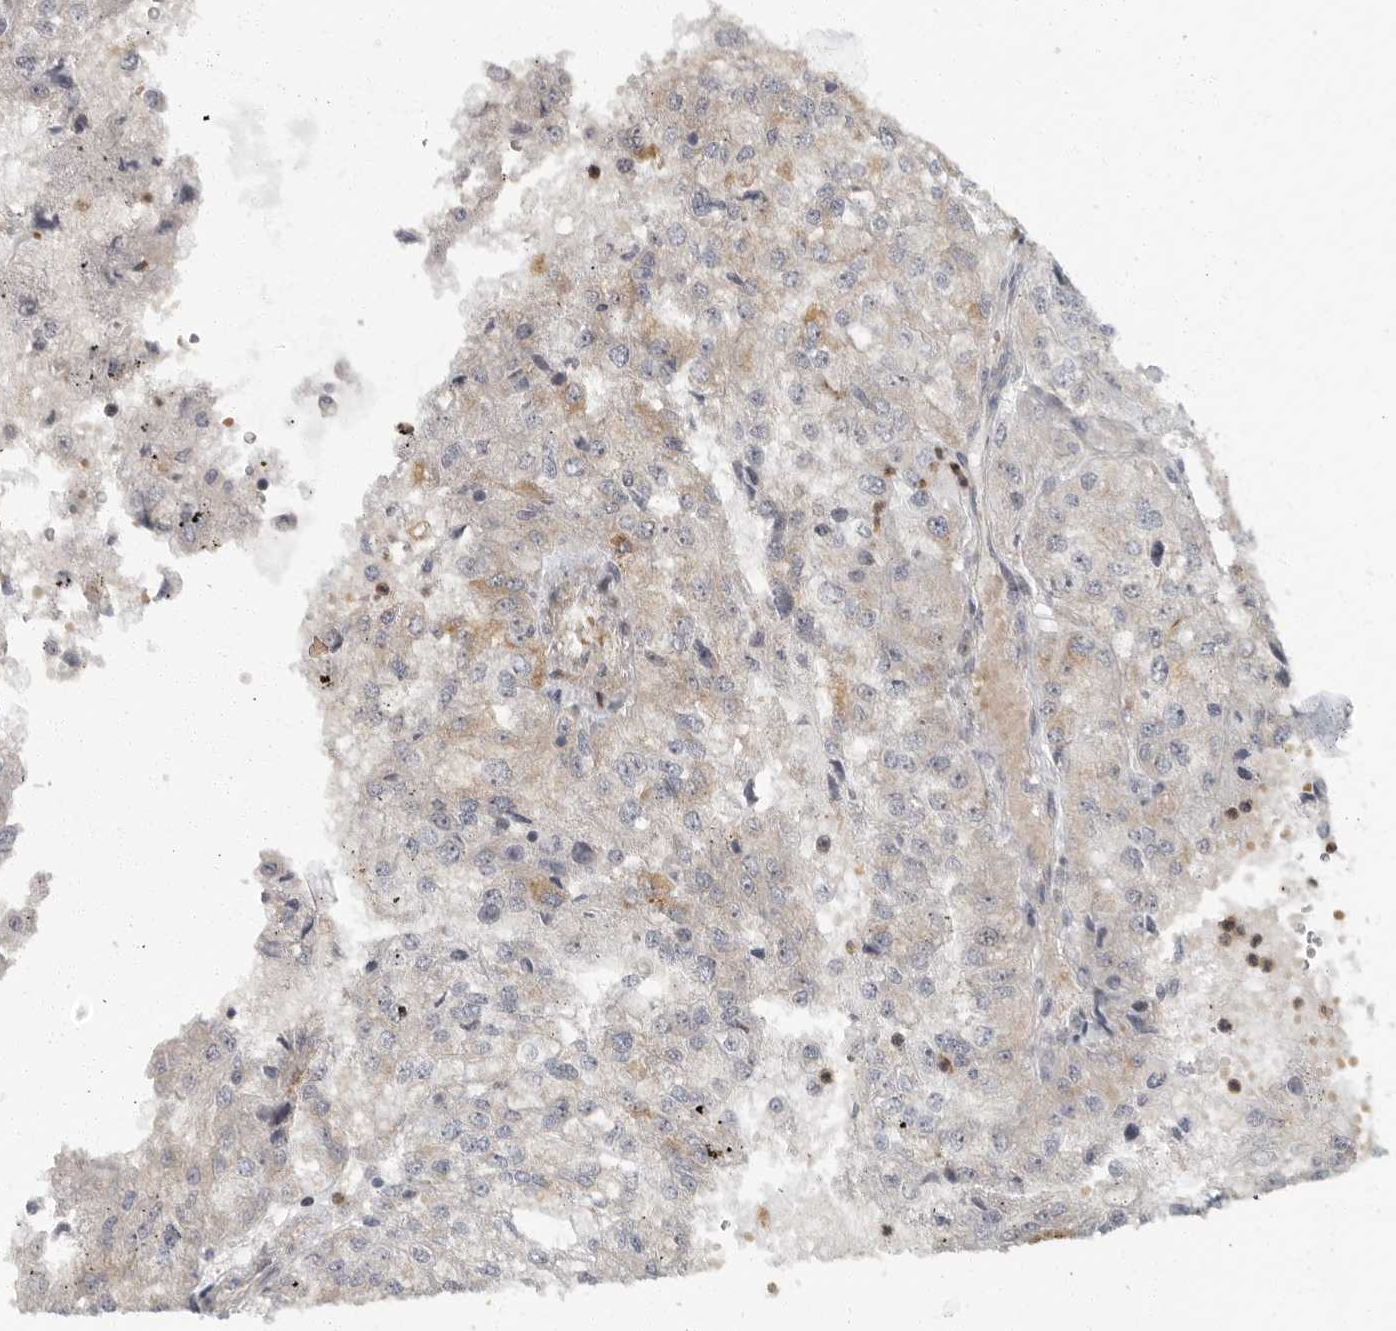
{"staining": {"intensity": "moderate", "quantity": "<25%", "location": "cytoplasmic/membranous"}, "tissue": "renal cancer", "cell_type": "Tumor cells", "image_type": "cancer", "snomed": [{"axis": "morphology", "description": "Adenocarcinoma, NOS"}, {"axis": "topography", "description": "Kidney"}], "caption": "Renal cancer (adenocarcinoma) stained with DAB (3,3'-diaminobenzidine) immunohistochemistry (IHC) displays low levels of moderate cytoplasmic/membranous staining in approximately <25% of tumor cells. (brown staining indicates protein expression, while blue staining denotes nuclei).", "gene": "PDCD11", "patient": {"sex": "female", "age": 54}}